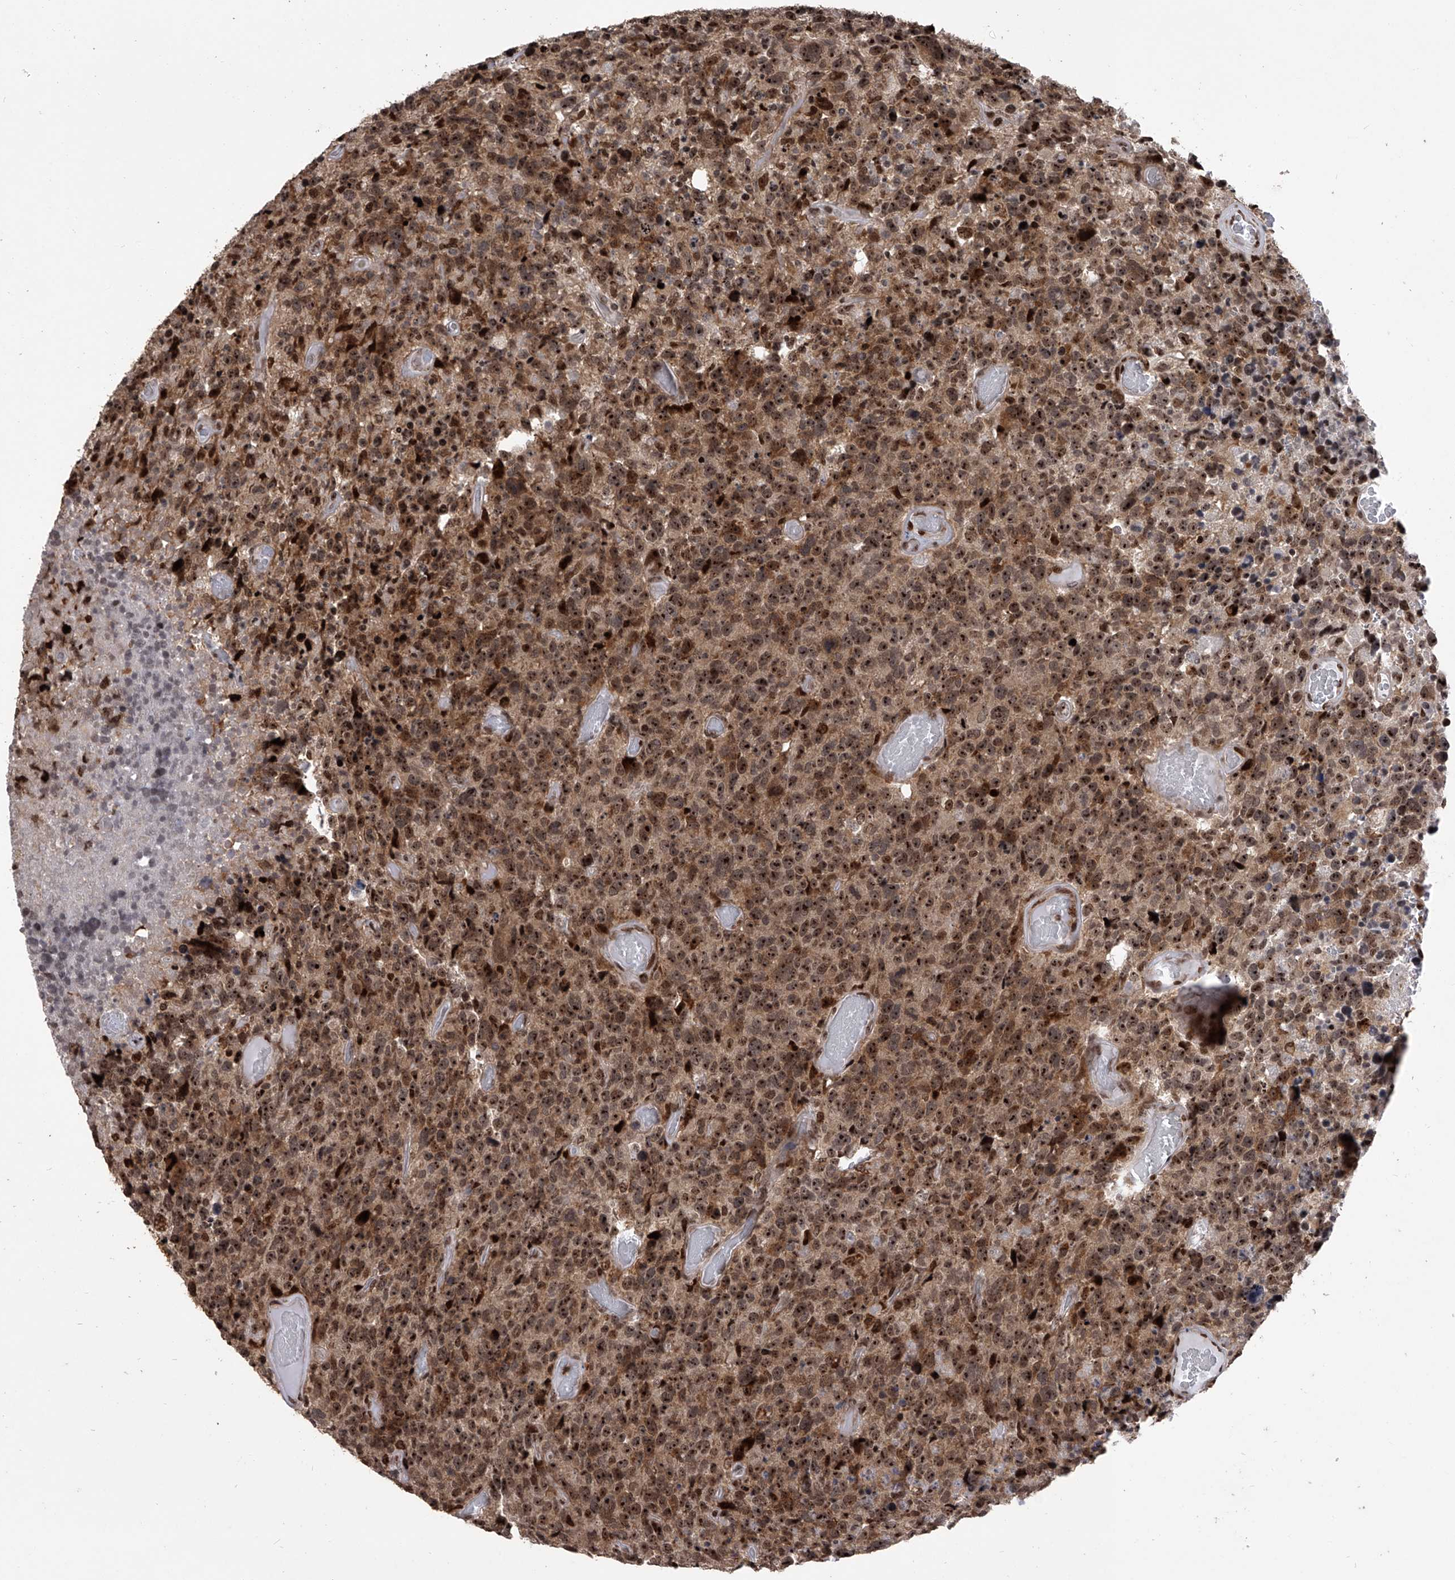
{"staining": {"intensity": "strong", "quantity": ">75%", "location": "cytoplasmic/membranous,nuclear"}, "tissue": "glioma", "cell_type": "Tumor cells", "image_type": "cancer", "snomed": [{"axis": "morphology", "description": "Glioma, malignant, High grade"}, {"axis": "topography", "description": "Brain"}], "caption": "Human malignant high-grade glioma stained for a protein (brown) exhibits strong cytoplasmic/membranous and nuclear positive positivity in about >75% of tumor cells.", "gene": "PAK1IP1", "patient": {"sex": "male", "age": 69}}